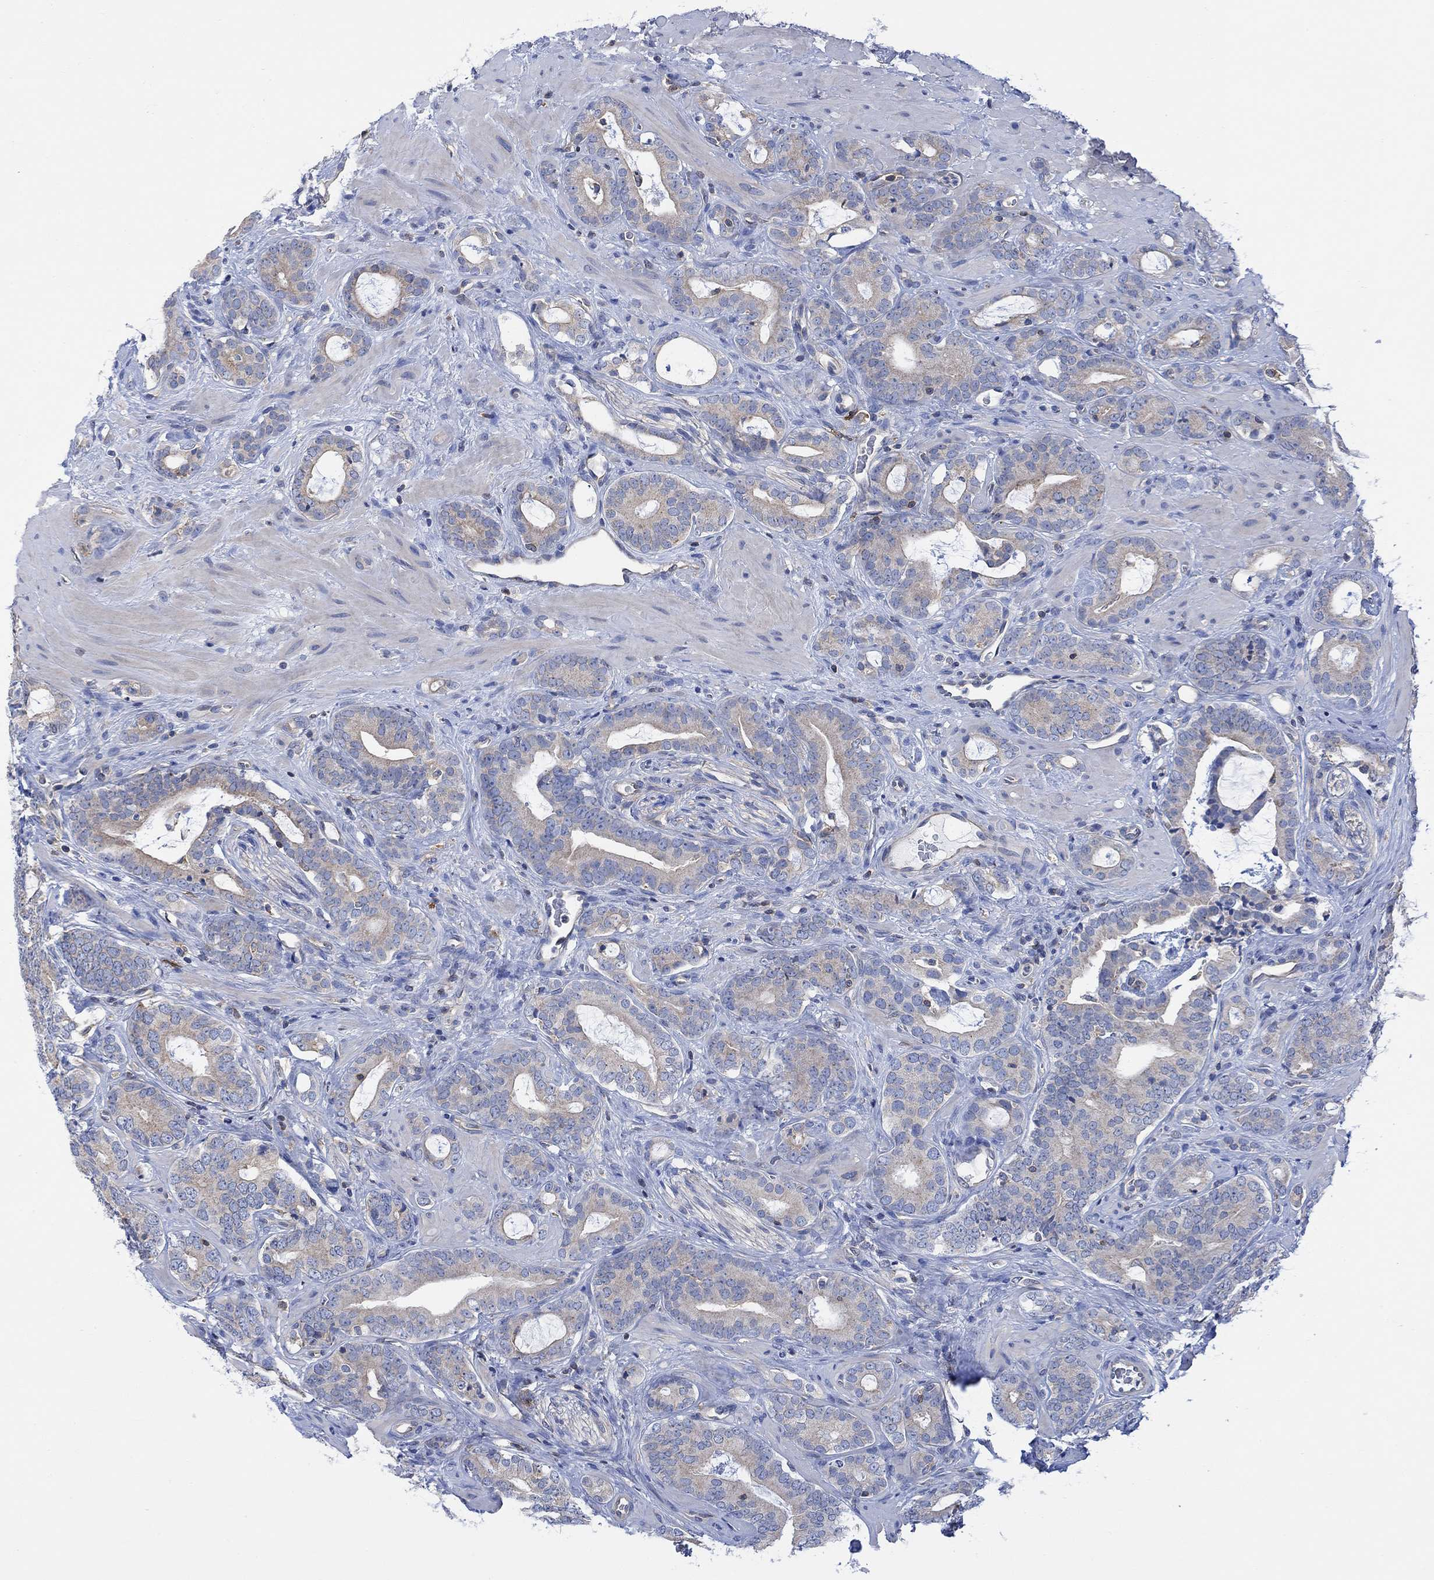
{"staining": {"intensity": "weak", "quantity": "<25%", "location": "cytoplasmic/membranous"}, "tissue": "prostate cancer", "cell_type": "Tumor cells", "image_type": "cancer", "snomed": [{"axis": "morphology", "description": "Adenocarcinoma, NOS"}, {"axis": "topography", "description": "Prostate"}], "caption": "High magnification brightfield microscopy of prostate cancer stained with DAB (brown) and counterstained with hematoxylin (blue): tumor cells show no significant expression.", "gene": "GBP5", "patient": {"sex": "male", "age": 55}}